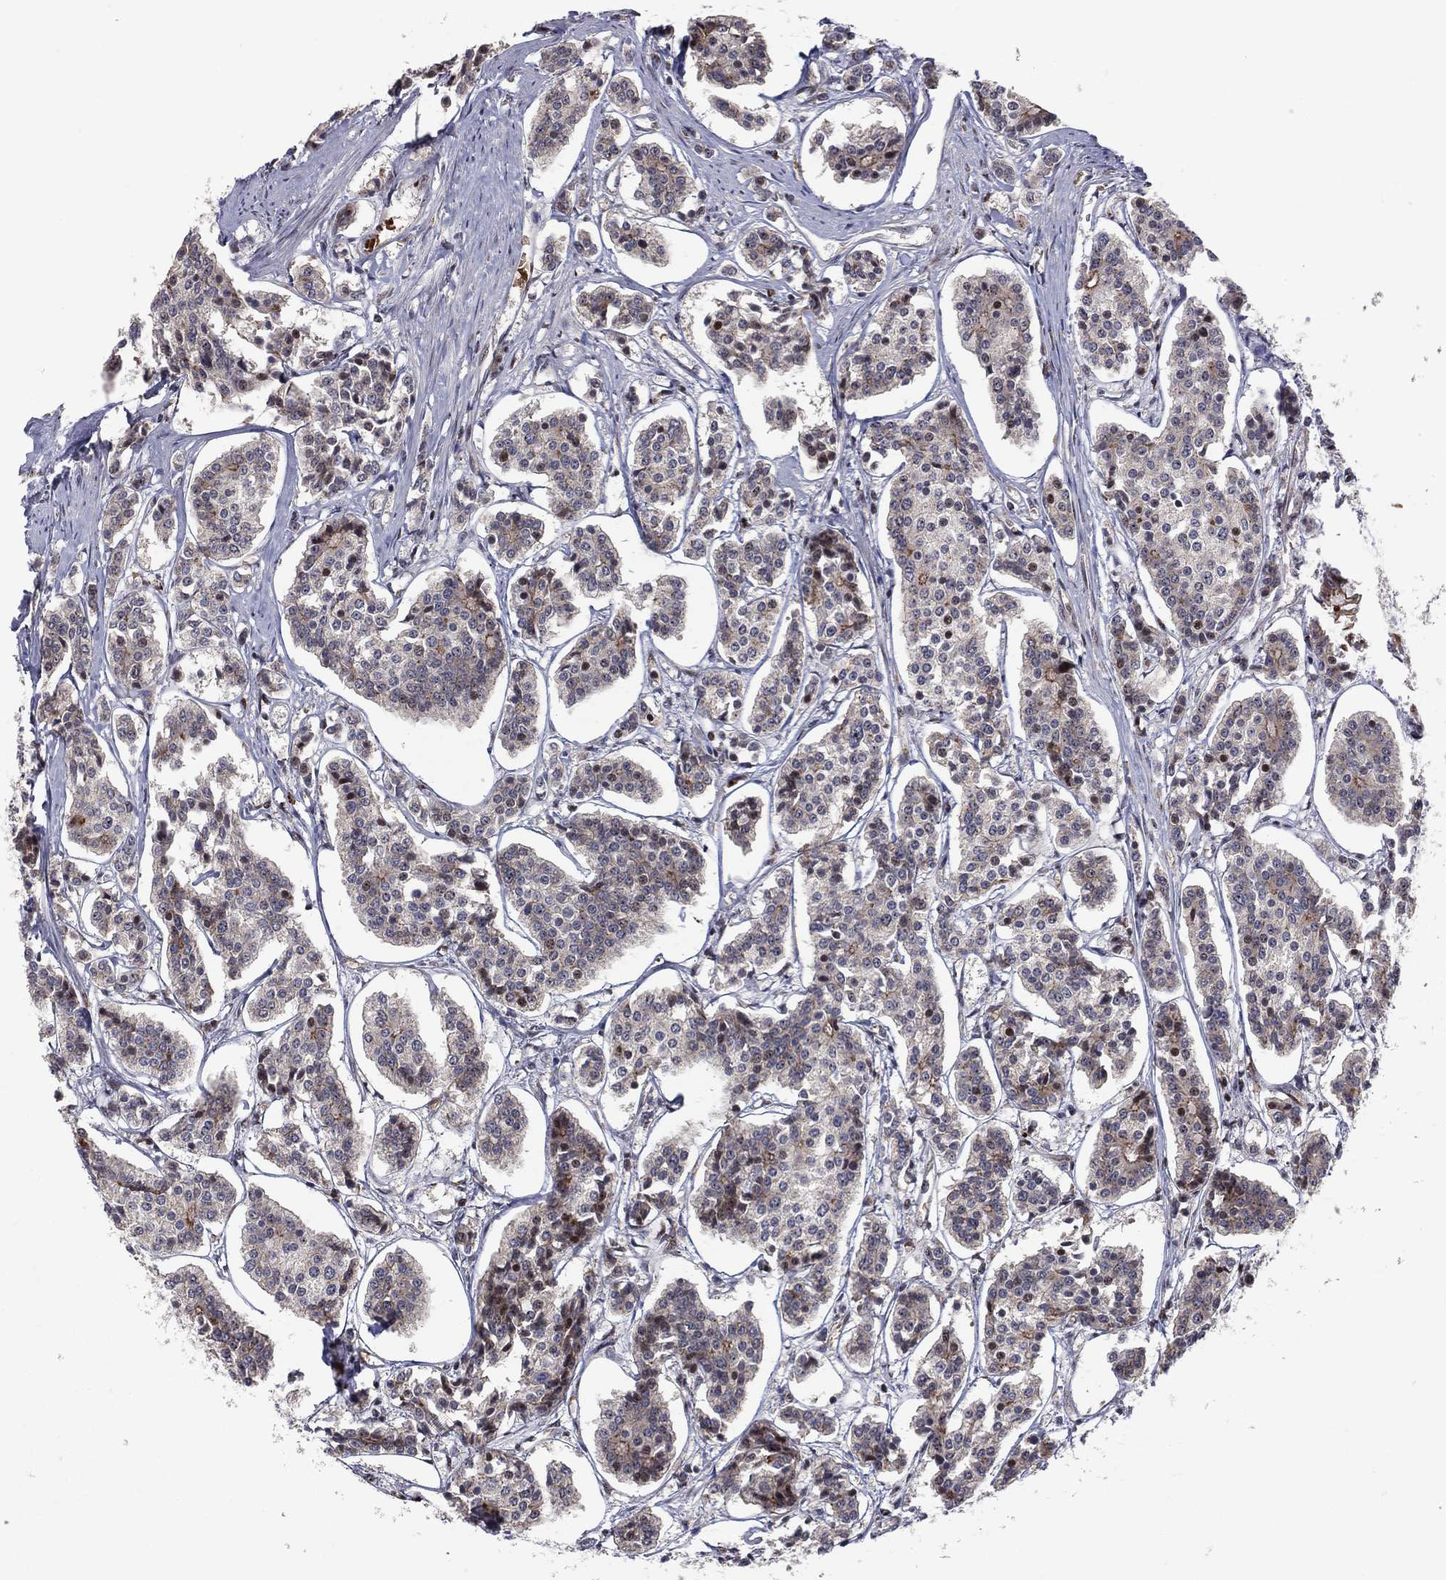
{"staining": {"intensity": "moderate", "quantity": "25%-75%", "location": "cytoplasmic/membranous"}, "tissue": "carcinoid", "cell_type": "Tumor cells", "image_type": "cancer", "snomed": [{"axis": "morphology", "description": "Carcinoid, malignant, NOS"}, {"axis": "topography", "description": "Small intestine"}], "caption": "Carcinoid stained for a protein shows moderate cytoplasmic/membranous positivity in tumor cells.", "gene": "VHL", "patient": {"sex": "female", "age": 65}}